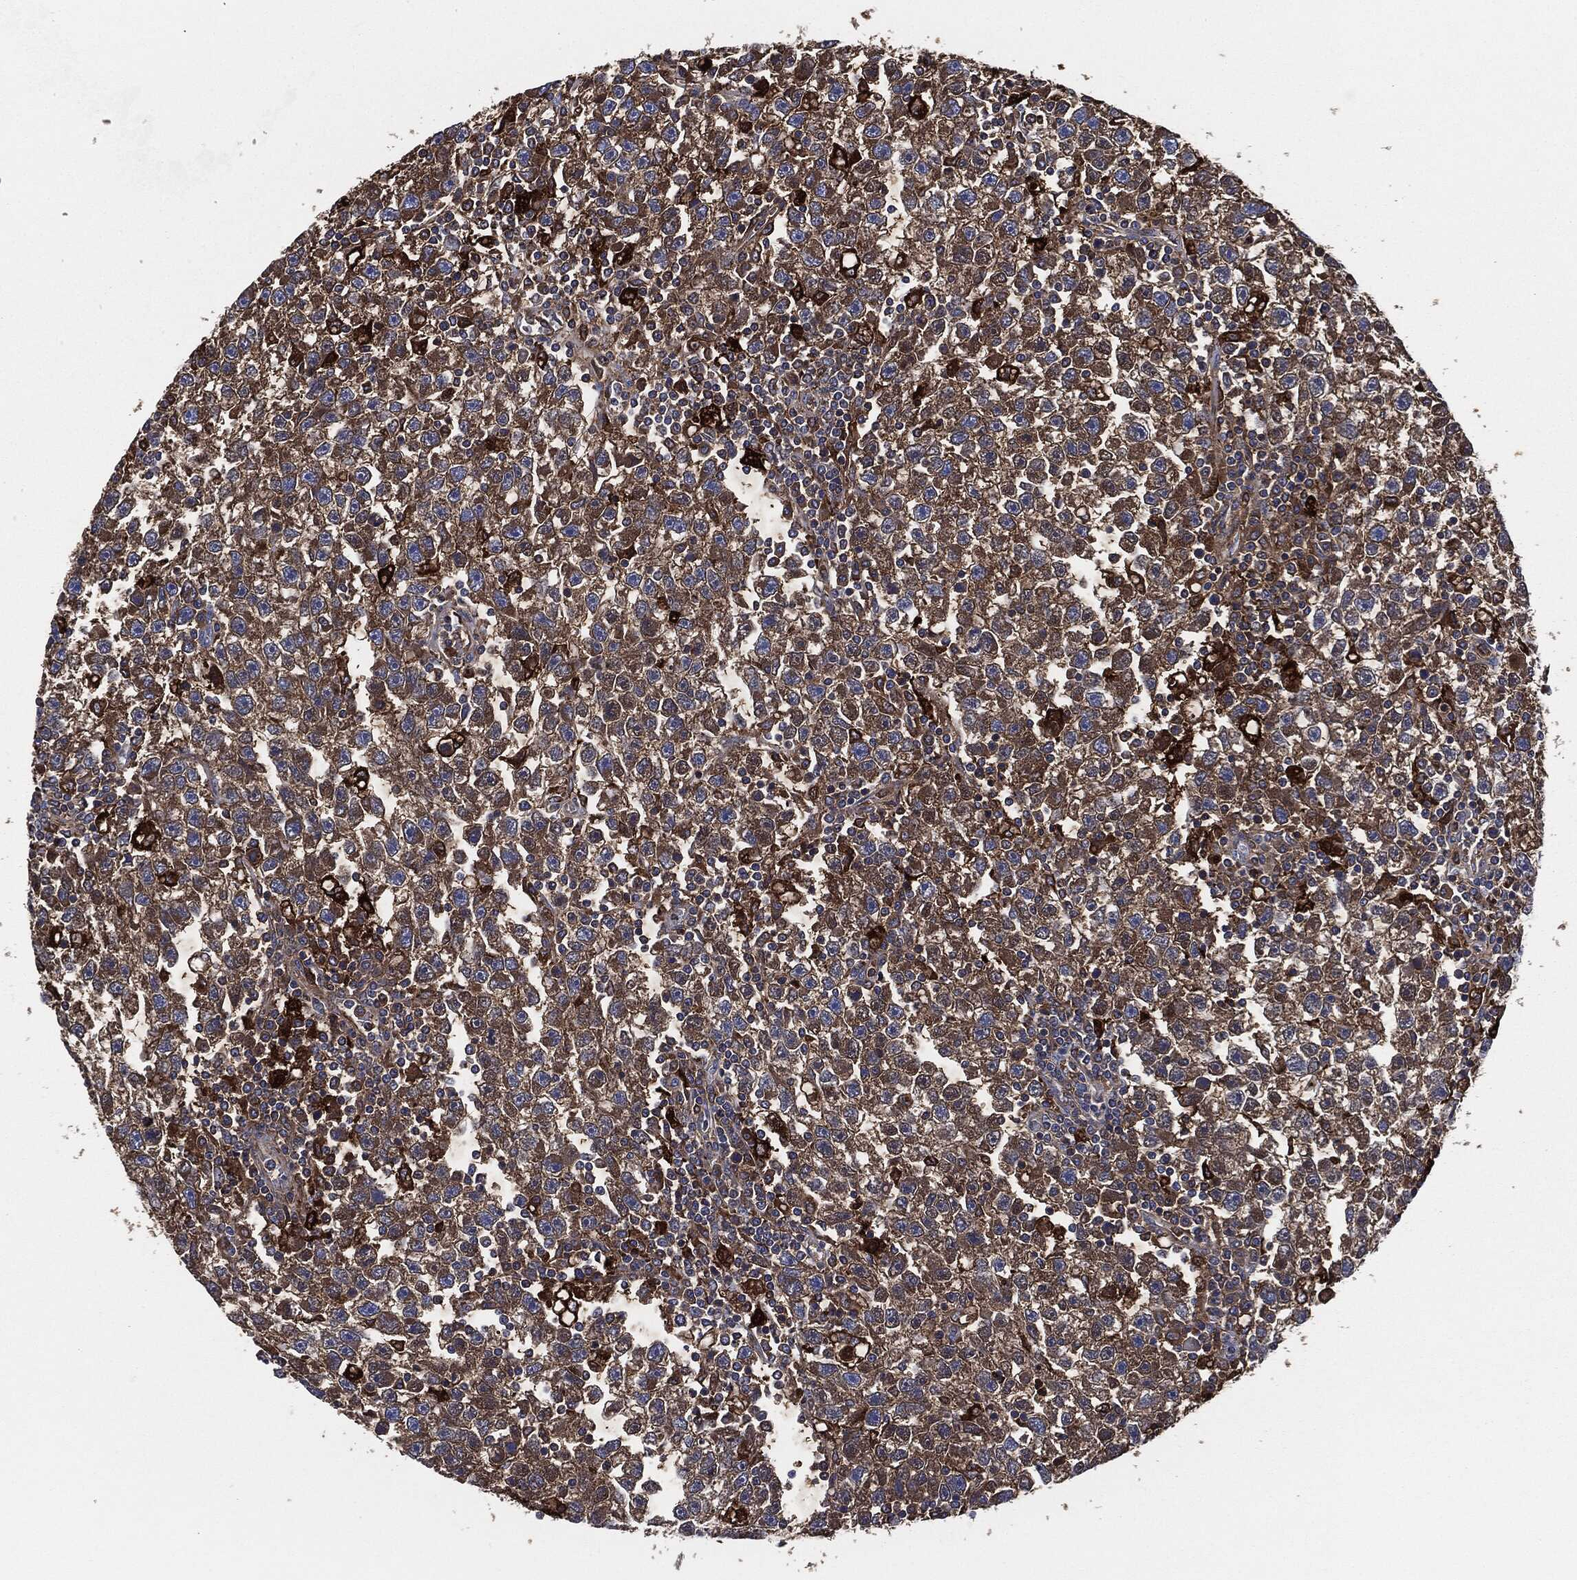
{"staining": {"intensity": "moderate", "quantity": "25%-75%", "location": "cytoplasmic/membranous"}, "tissue": "testis cancer", "cell_type": "Tumor cells", "image_type": "cancer", "snomed": [{"axis": "morphology", "description": "Seminoma, NOS"}, {"axis": "topography", "description": "Testis"}], "caption": "Tumor cells display medium levels of moderate cytoplasmic/membranous staining in about 25%-75% of cells in testis cancer (seminoma).", "gene": "TMEM11", "patient": {"sex": "male", "age": 47}}